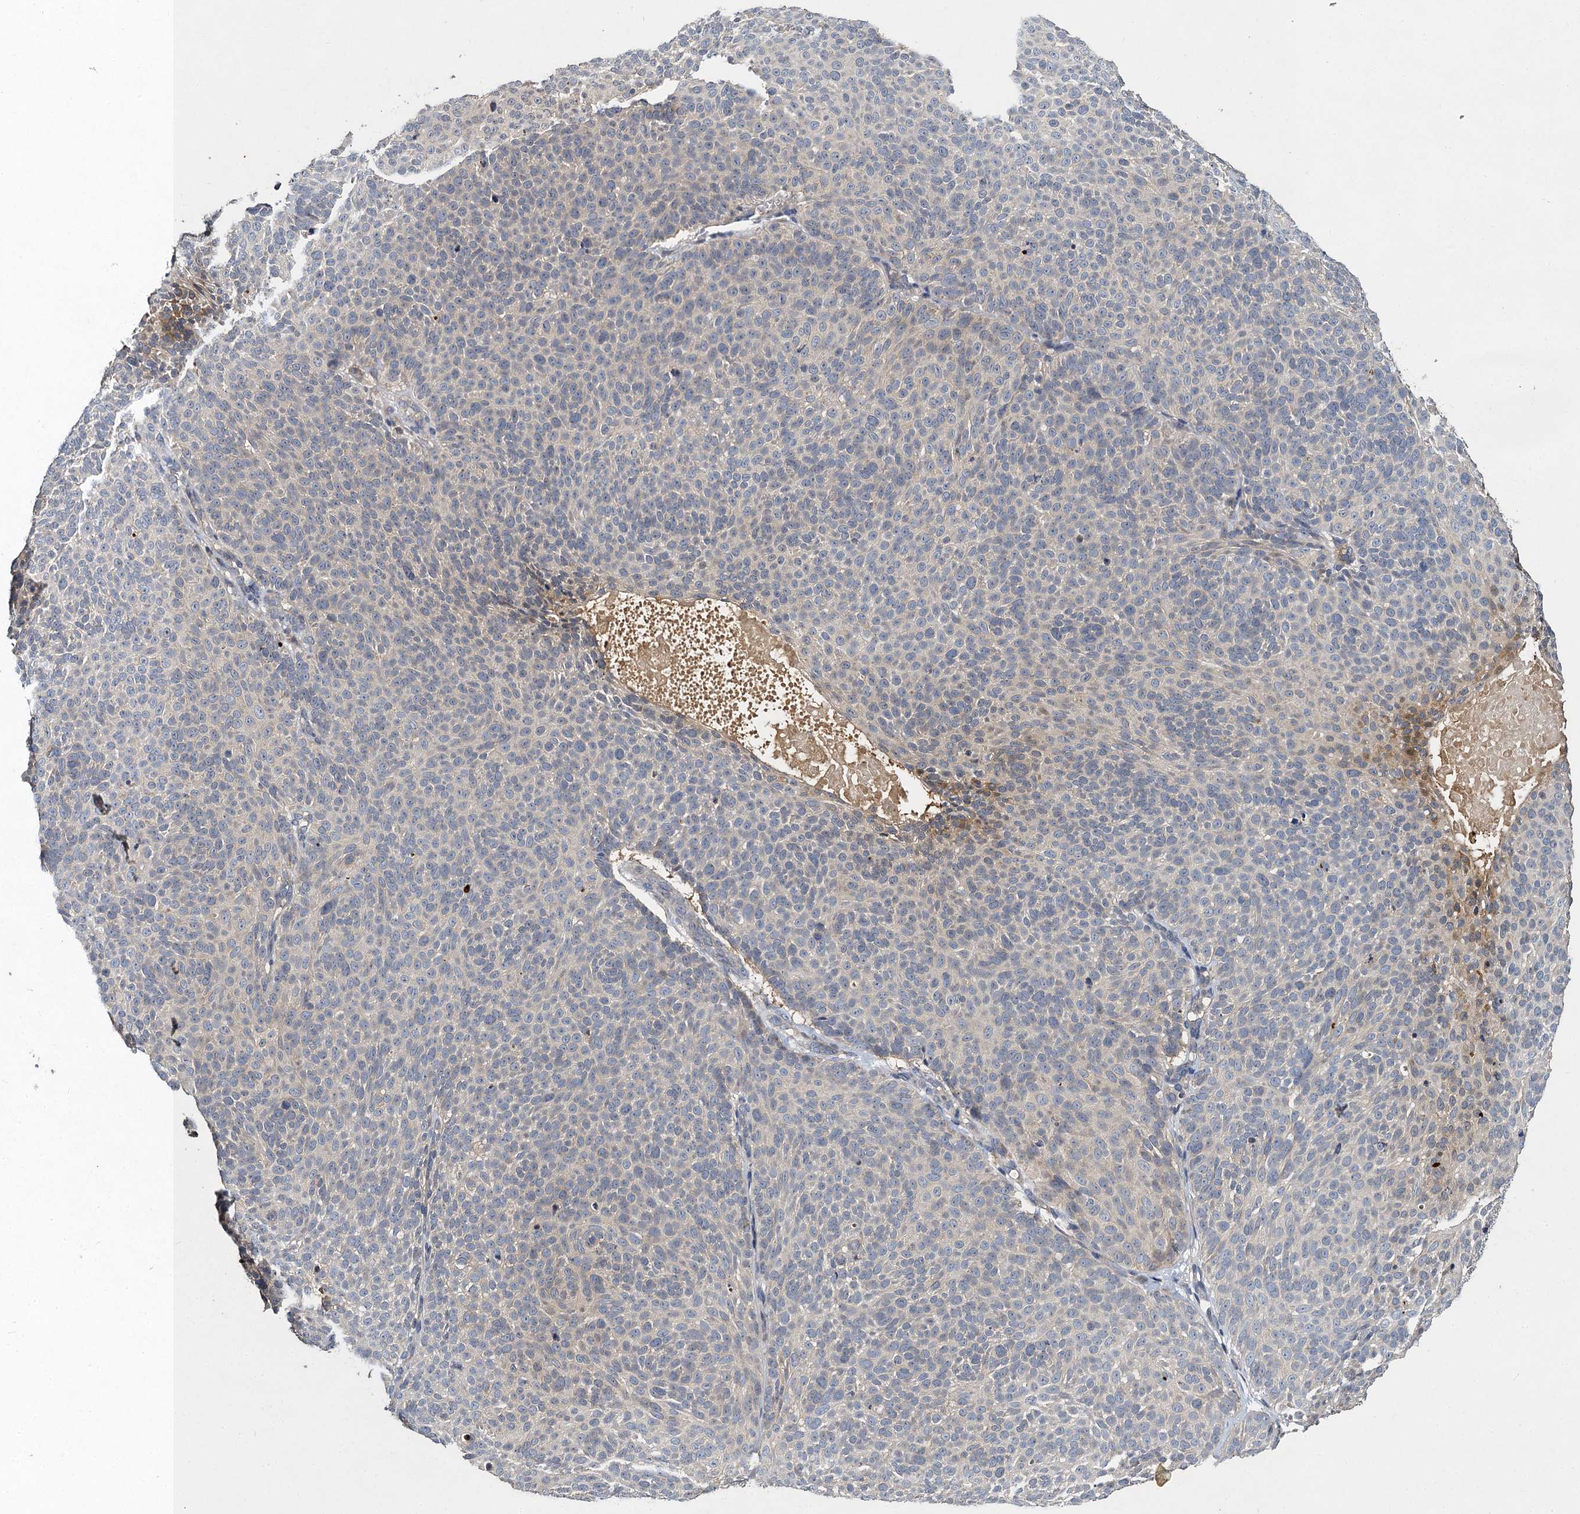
{"staining": {"intensity": "negative", "quantity": "none", "location": "none"}, "tissue": "skin cancer", "cell_type": "Tumor cells", "image_type": "cancer", "snomed": [{"axis": "morphology", "description": "Basal cell carcinoma"}, {"axis": "topography", "description": "Skin"}], "caption": "This photomicrograph is of skin cancer stained with immunohistochemistry (IHC) to label a protein in brown with the nuclei are counter-stained blue. There is no staining in tumor cells.", "gene": "SLC11A2", "patient": {"sex": "male", "age": 85}}